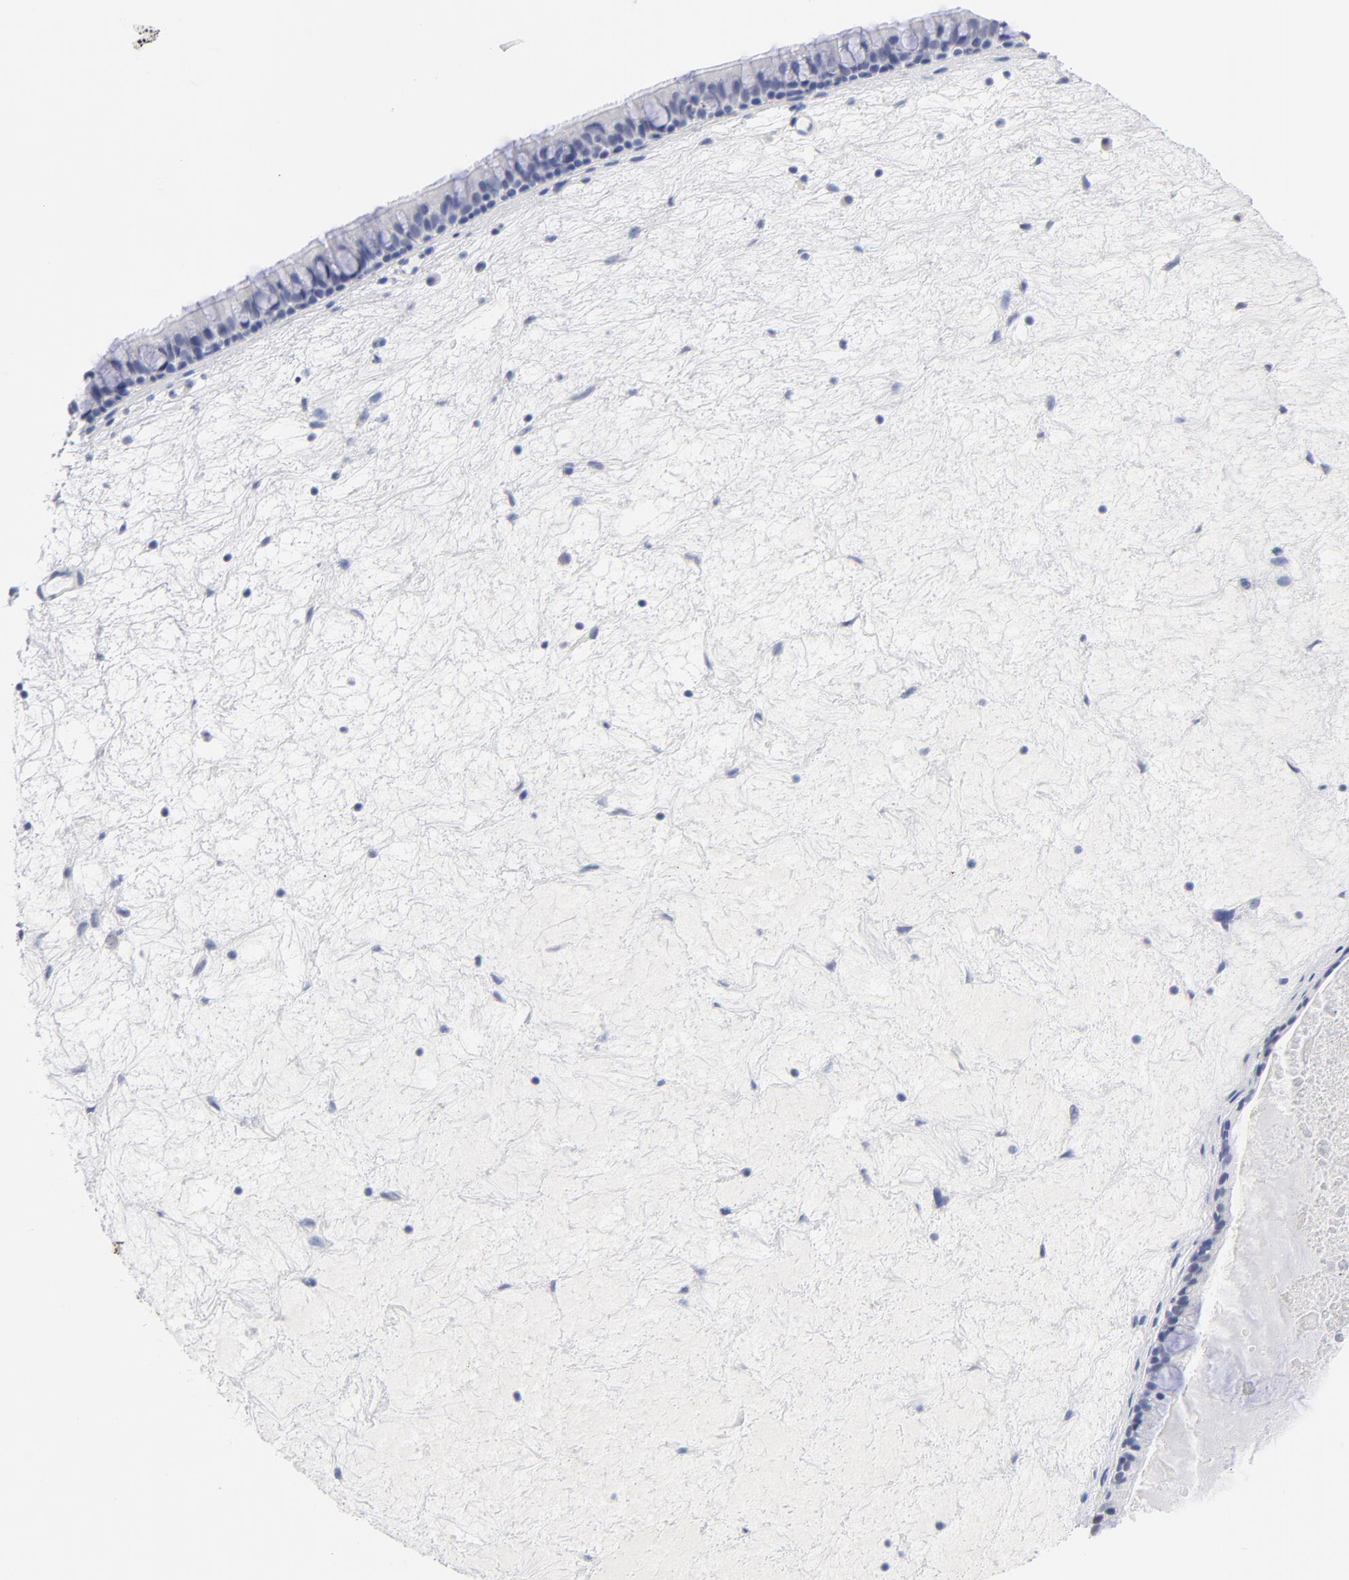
{"staining": {"intensity": "negative", "quantity": "none", "location": "none"}, "tissue": "nasopharynx", "cell_type": "Respiratory epithelial cells", "image_type": "normal", "snomed": [{"axis": "morphology", "description": "Normal tissue, NOS"}, {"axis": "topography", "description": "Nasopharynx"}], "caption": "This is a micrograph of IHC staining of unremarkable nasopharynx, which shows no staining in respiratory epithelial cells.", "gene": "KHNYN", "patient": {"sex": "female", "age": 78}}